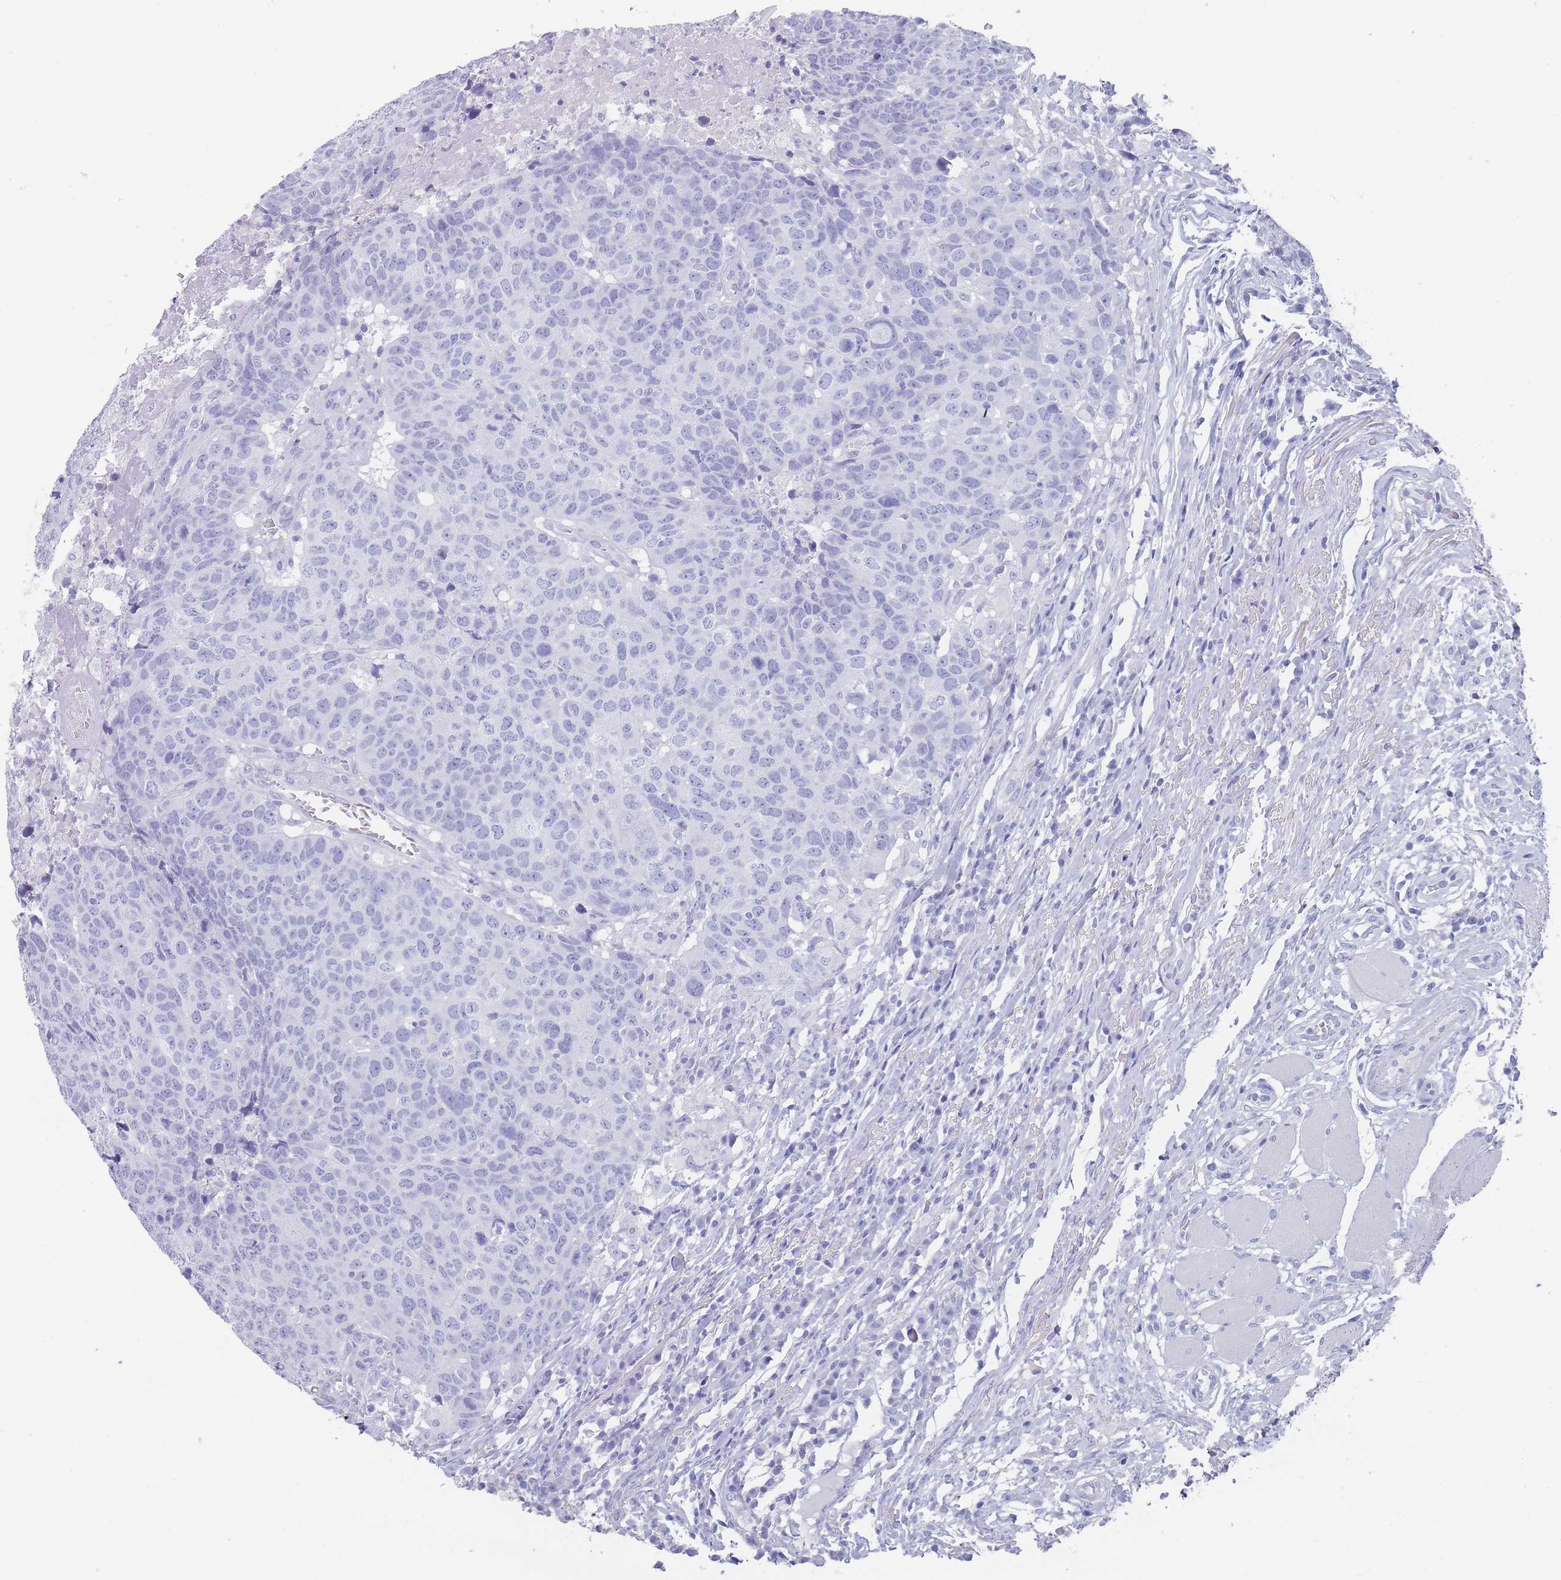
{"staining": {"intensity": "negative", "quantity": "none", "location": "none"}, "tissue": "head and neck cancer", "cell_type": "Tumor cells", "image_type": "cancer", "snomed": [{"axis": "morphology", "description": "Normal tissue, NOS"}, {"axis": "morphology", "description": "Squamous cell carcinoma, NOS"}, {"axis": "topography", "description": "Skeletal muscle"}, {"axis": "topography", "description": "Vascular tissue"}, {"axis": "topography", "description": "Peripheral nerve tissue"}, {"axis": "topography", "description": "Head-Neck"}], "caption": "Squamous cell carcinoma (head and neck) was stained to show a protein in brown. There is no significant expression in tumor cells.", "gene": "RAB2B", "patient": {"sex": "male", "age": 66}}